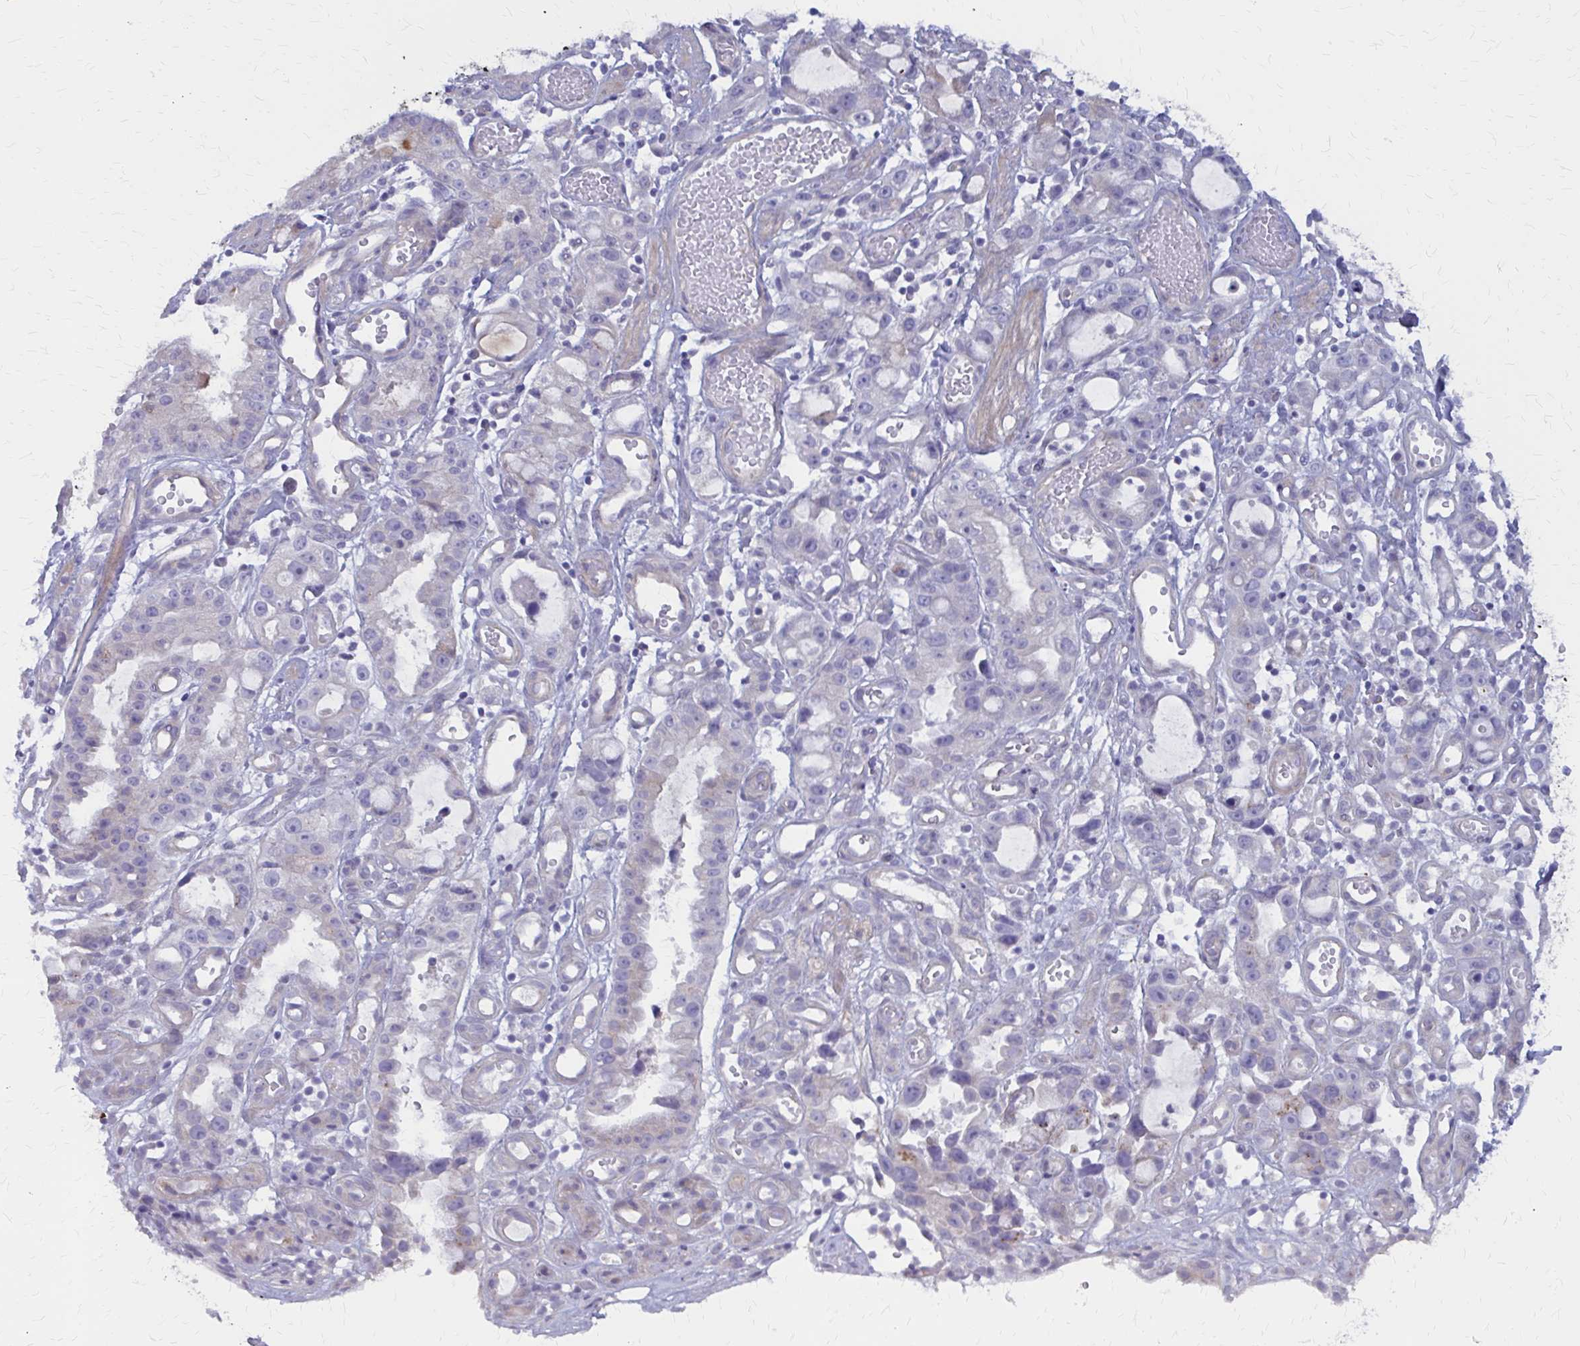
{"staining": {"intensity": "moderate", "quantity": "<25%", "location": "cytoplasmic/membranous"}, "tissue": "stomach cancer", "cell_type": "Tumor cells", "image_type": "cancer", "snomed": [{"axis": "morphology", "description": "Adenocarcinoma, NOS"}, {"axis": "topography", "description": "Stomach"}], "caption": "Immunohistochemical staining of human stomach cancer (adenocarcinoma) demonstrates low levels of moderate cytoplasmic/membranous protein staining in about <25% of tumor cells.", "gene": "GLYATL2", "patient": {"sex": "male", "age": 55}}